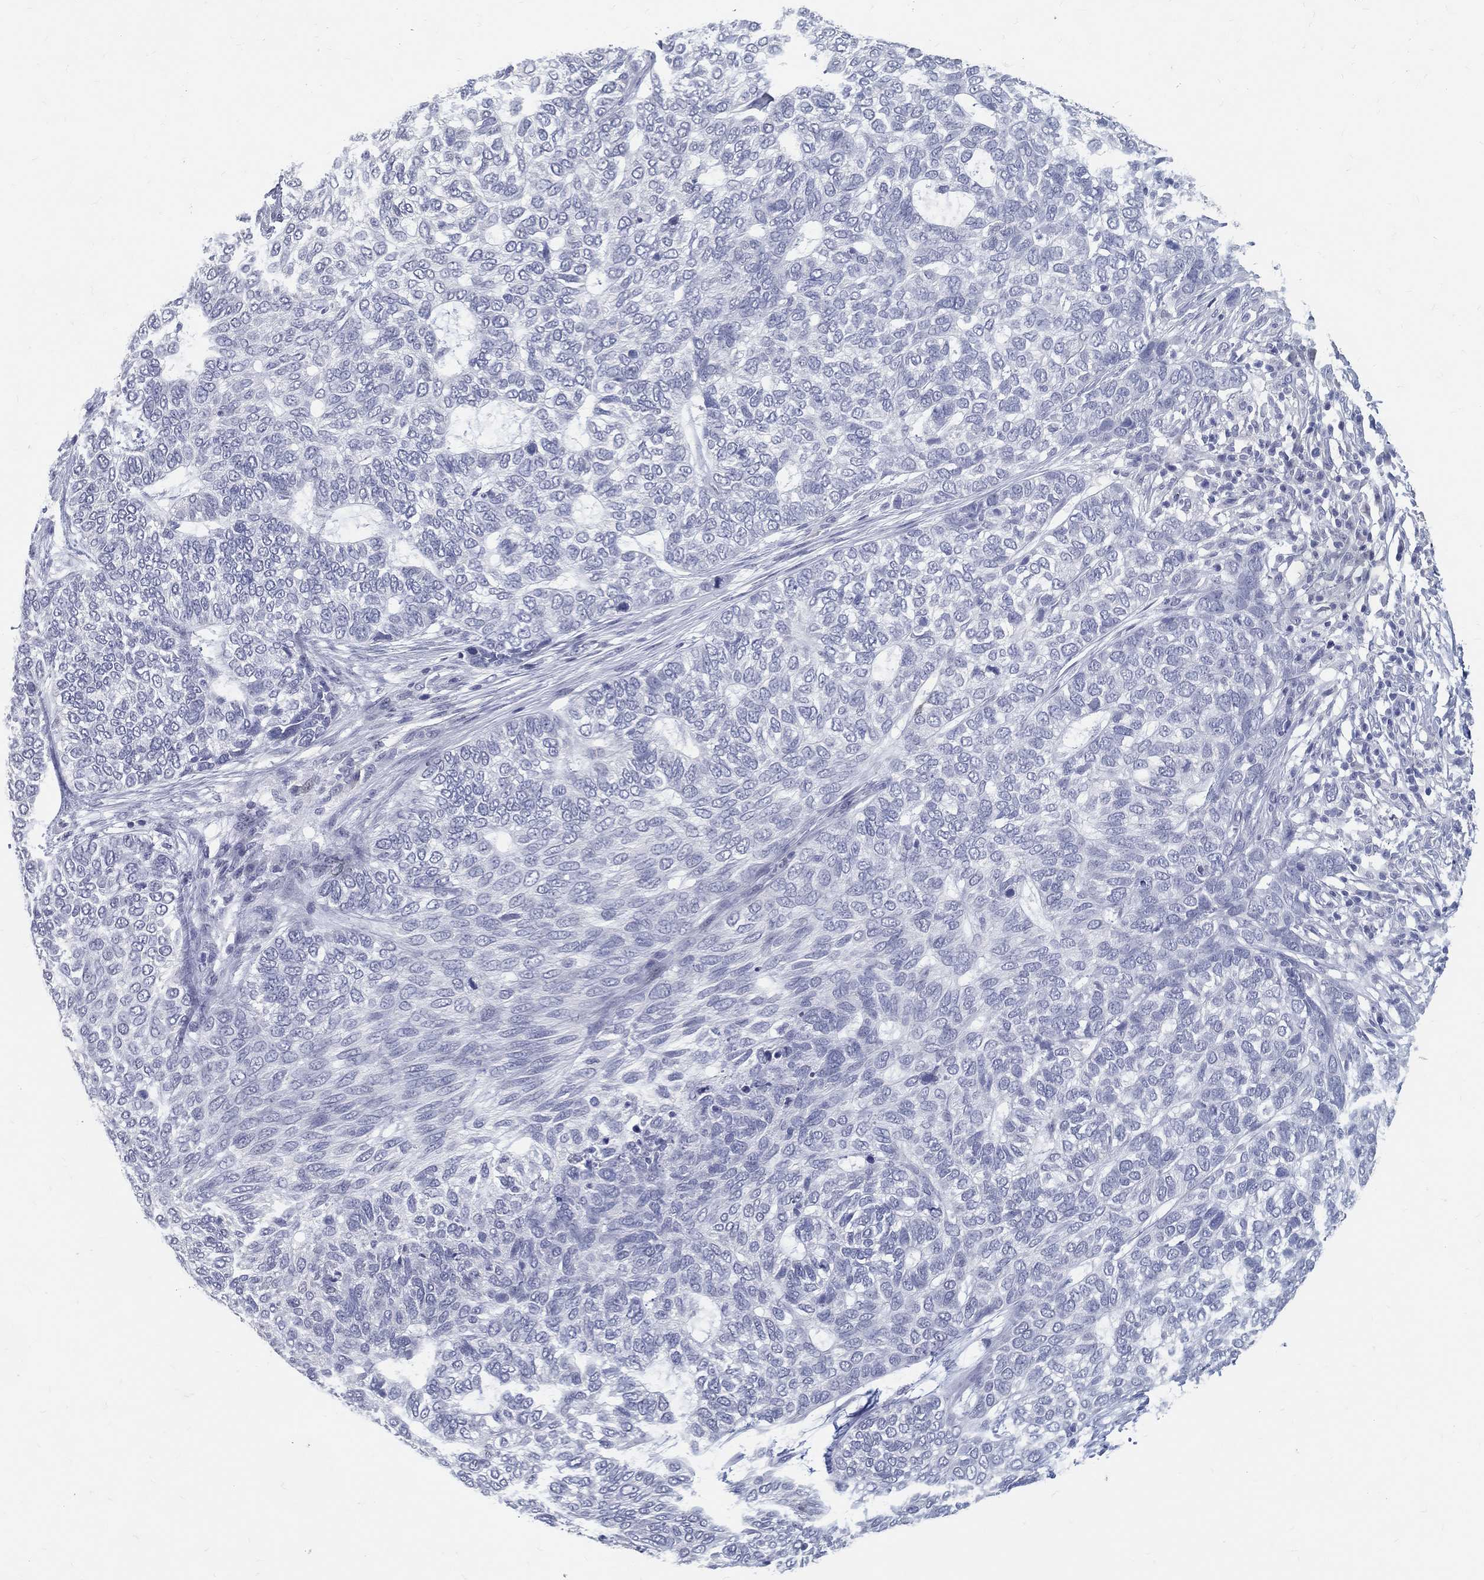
{"staining": {"intensity": "negative", "quantity": "none", "location": "none"}, "tissue": "skin cancer", "cell_type": "Tumor cells", "image_type": "cancer", "snomed": [{"axis": "morphology", "description": "Basal cell carcinoma"}, {"axis": "topography", "description": "Skin"}], "caption": "Immunohistochemistry of skin cancer reveals no positivity in tumor cells. The staining is performed using DAB (3,3'-diaminobenzidine) brown chromogen with nuclei counter-stained in using hematoxylin.", "gene": "ACE2", "patient": {"sex": "female", "age": 65}}